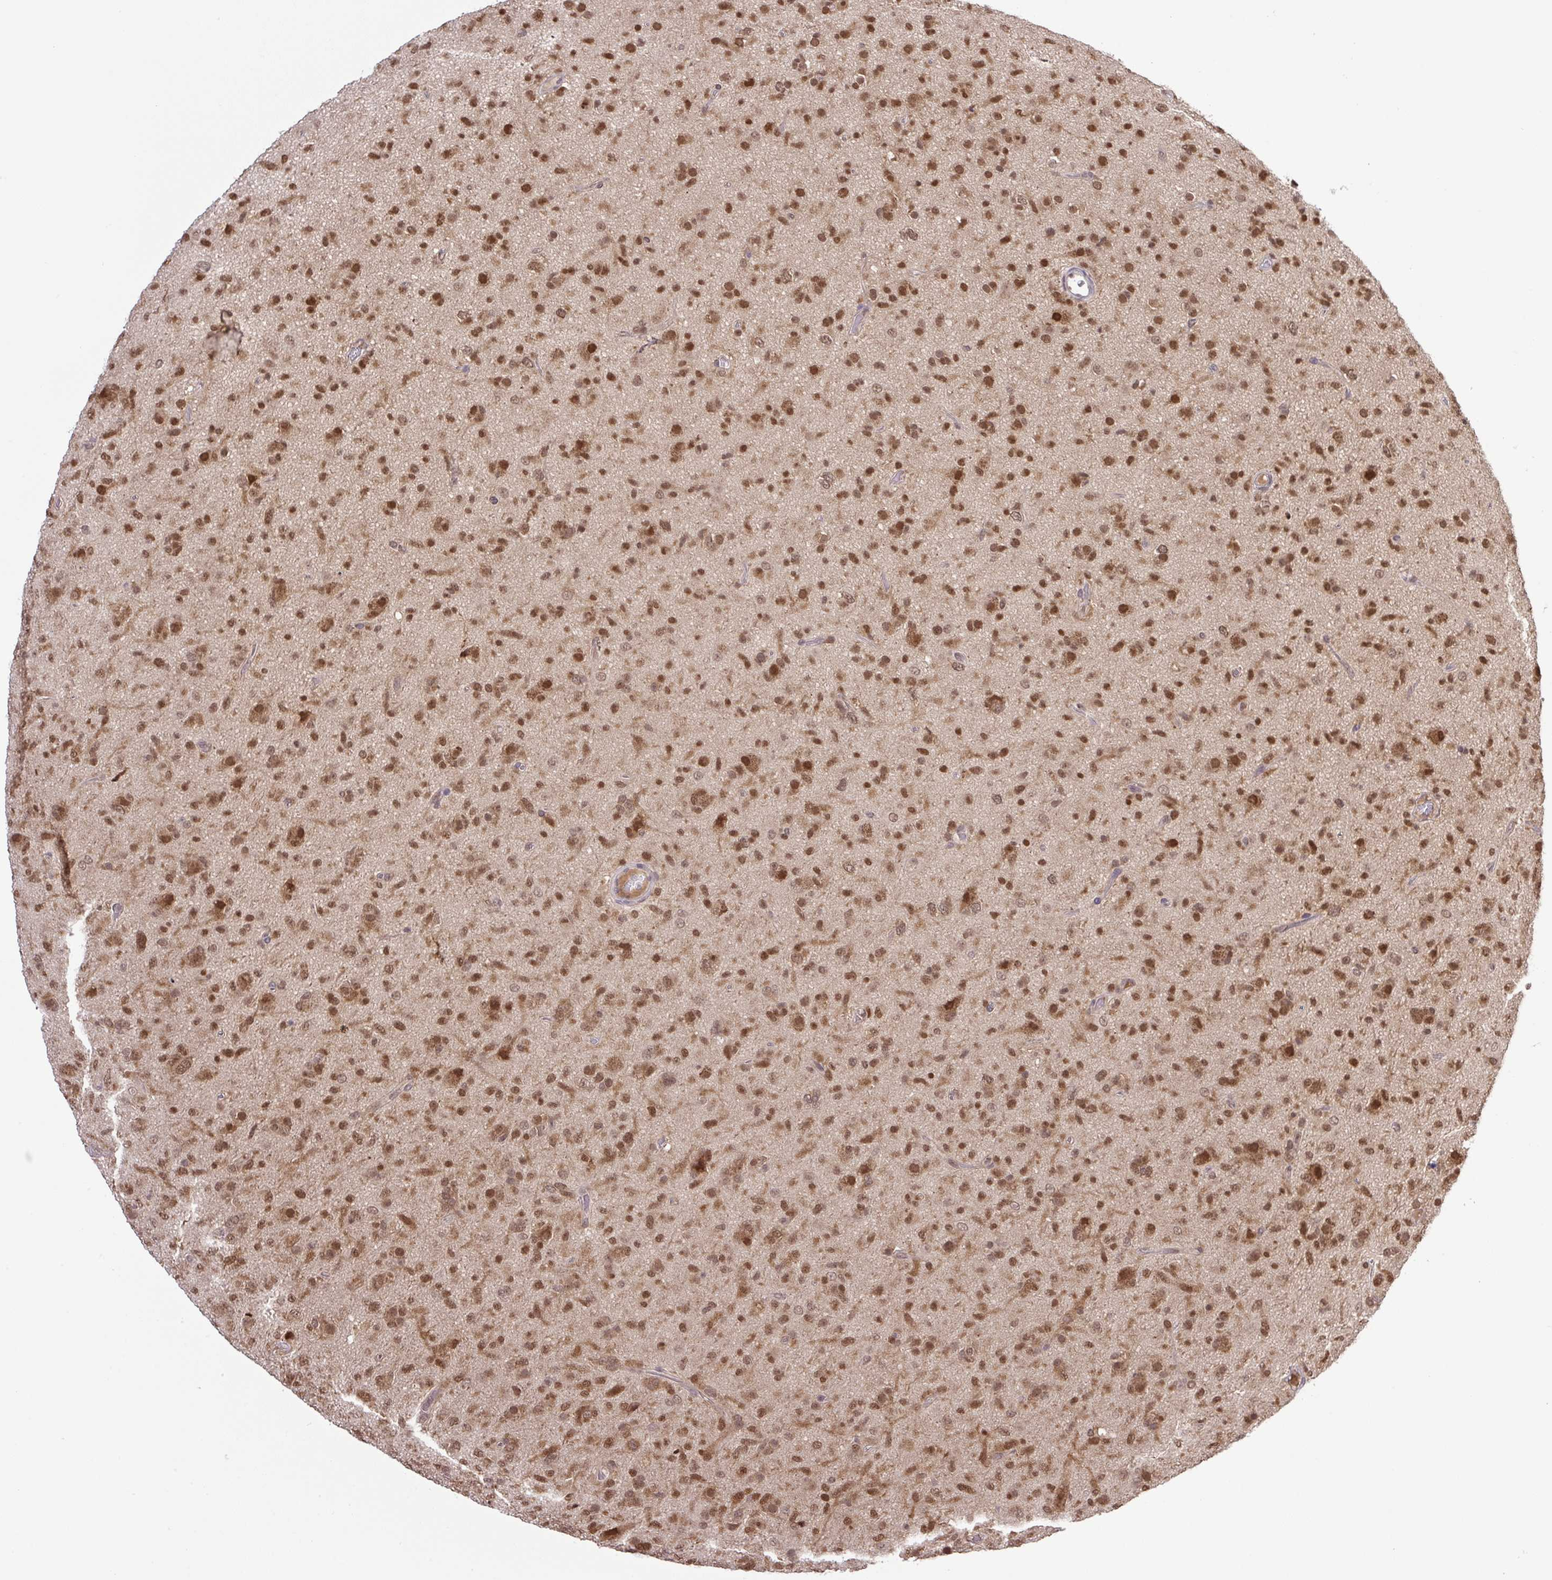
{"staining": {"intensity": "moderate", "quantity": ">75%", "location": "nuclear"}, "tissue": "glioma", "cell_type": "Tumor cells", "image_type": "cancer", "snomed": [{"axis": "morphology", "description": "Glioma, malignant, Low grade"}, {"axis": "topography", "description": "Brain"}], "caption": "This is an image of immunohistochemistry staining of malignant glioma (low-grade), which shows moderate expression in the nuclear of tumor cells.", "gene": "SGTA", "patient": {"sex": "male", "age": 65}}